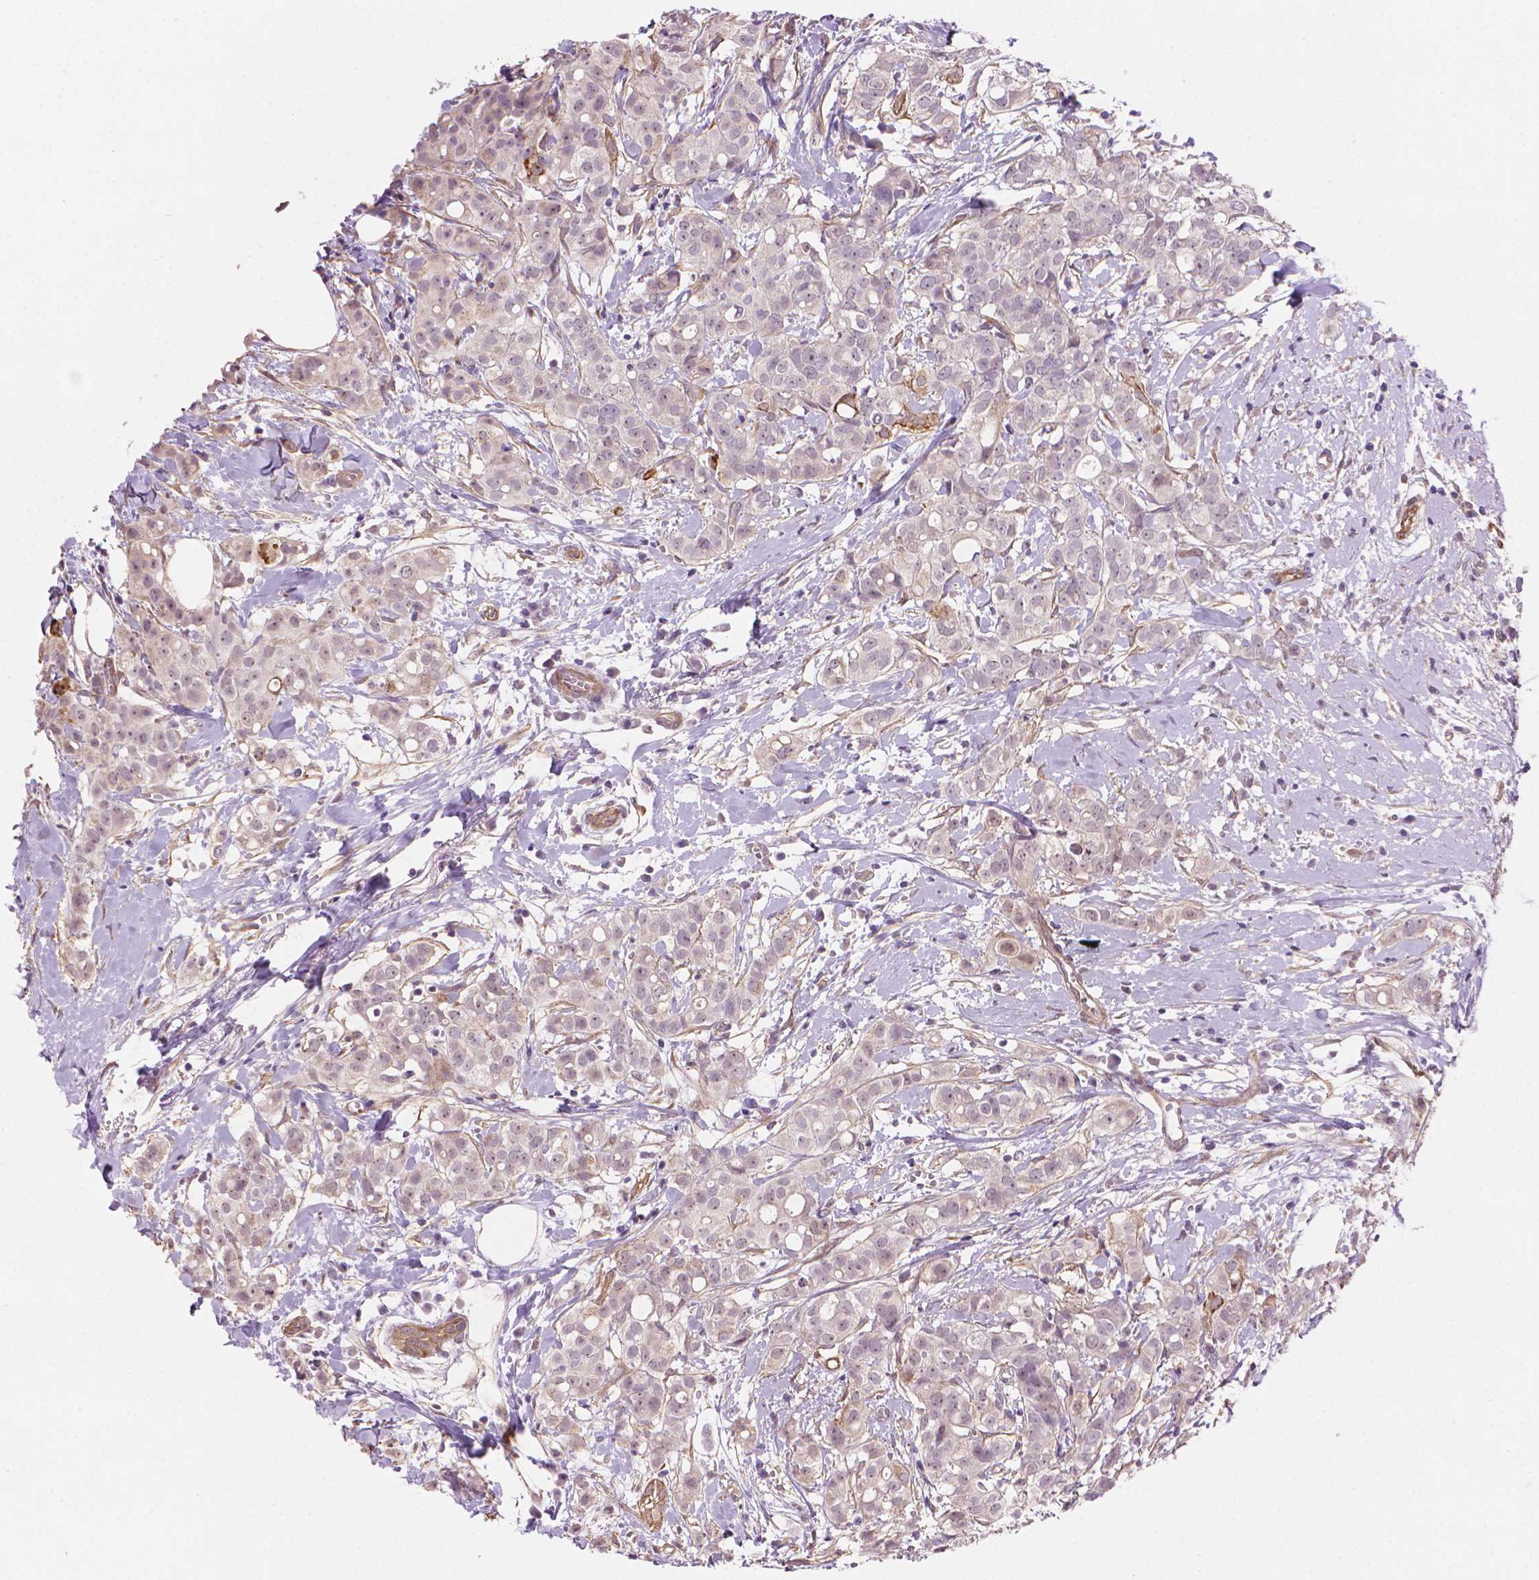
{"staining": {"intensity": "negative", "quantity": "none", "location": "none"}, "tissue": "breast cancer", "cell_type": "Tumor cells", "image_type": "cancer", "snomed": [{"axis": "morphology", "description": "Duct carcinoma"}, {"axis": "topography", "description": "Breast"}], "caption": "Tumor cells are negative for protein expression in human intraductal carcinoma (breast).", "gene": "AMMECR1", "patient": {"sex": "female", "age": 40}}